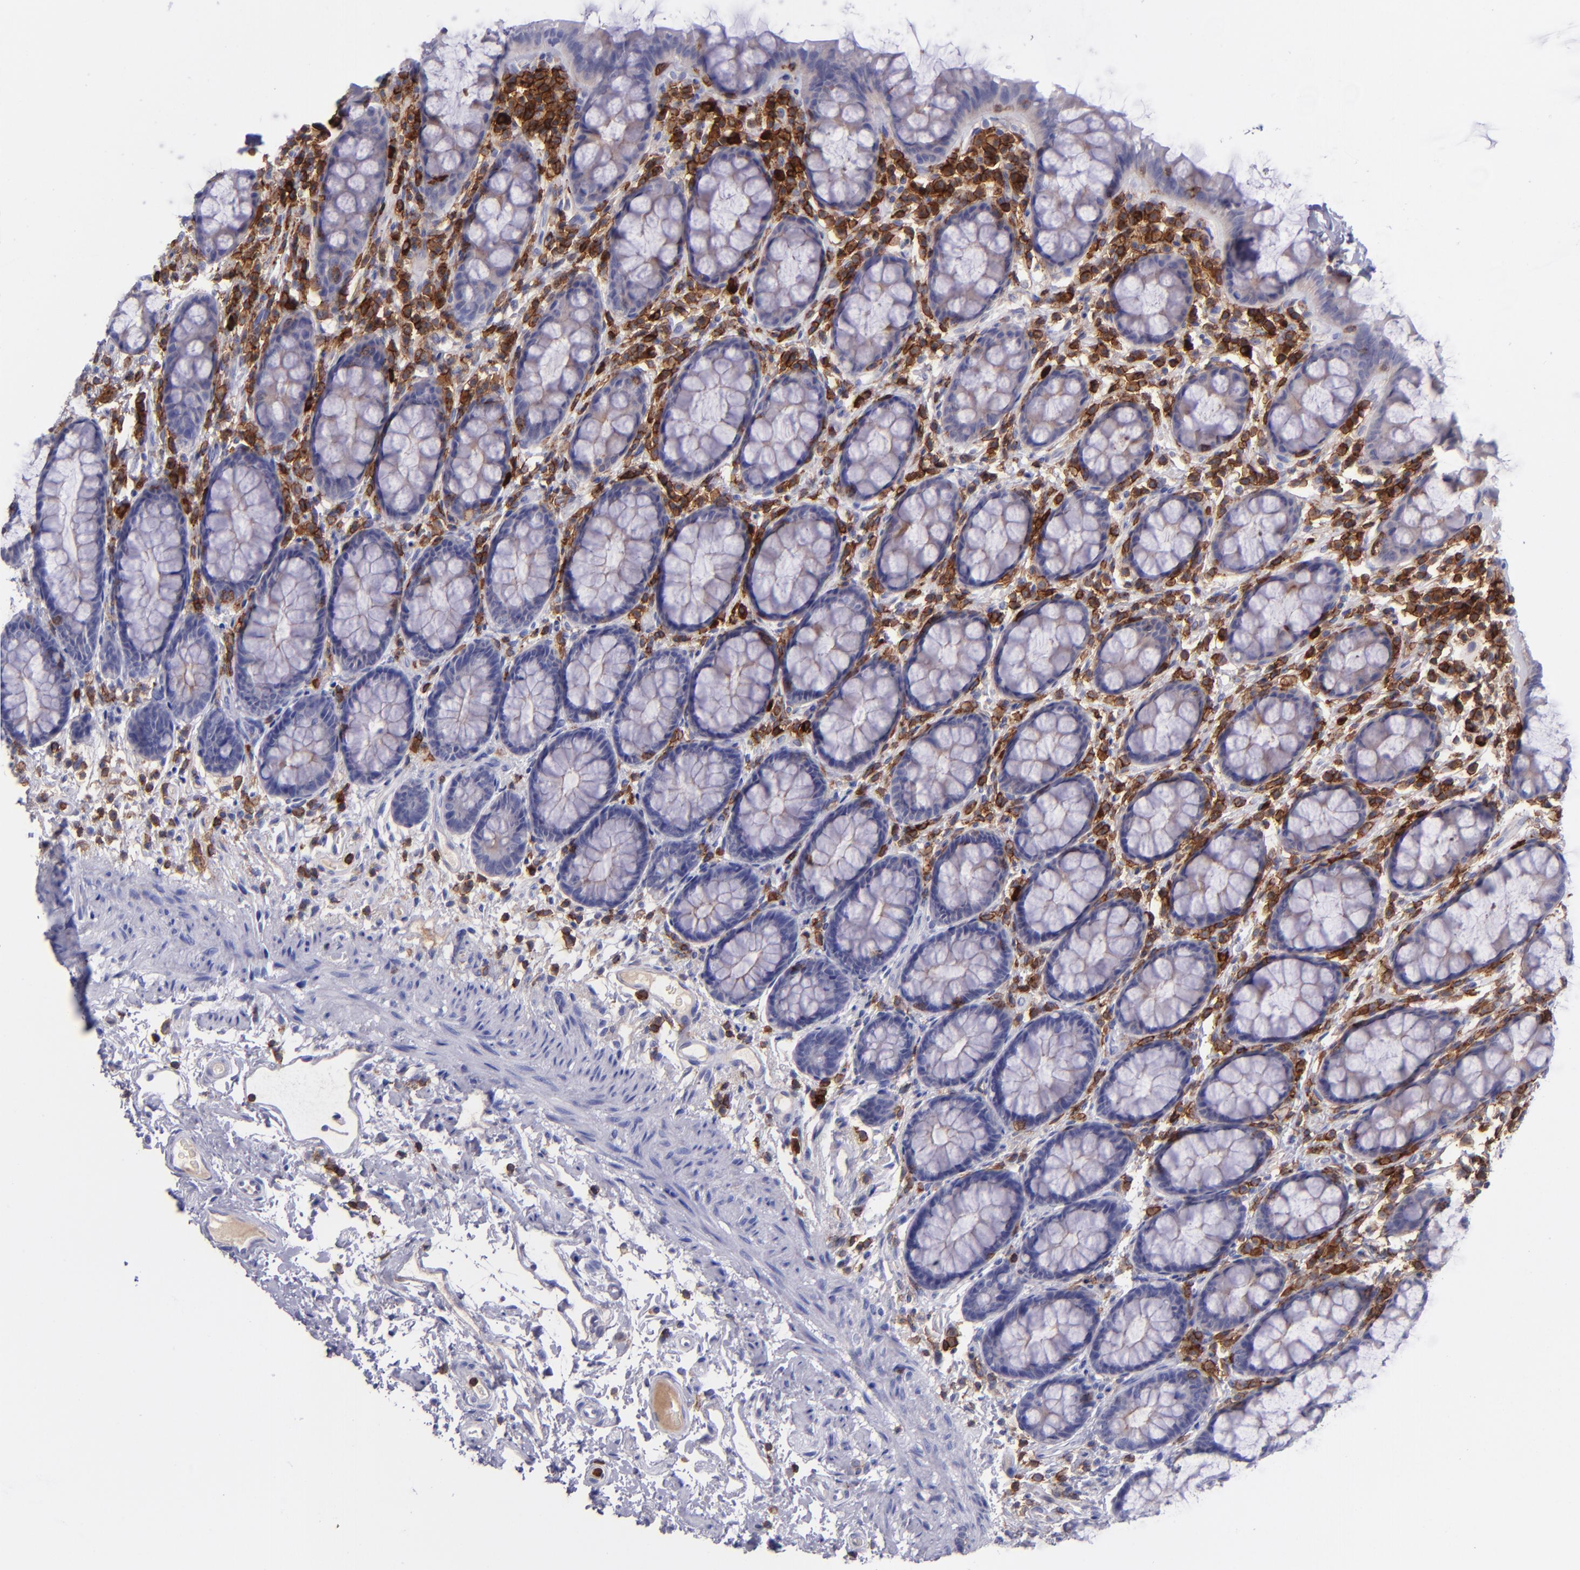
{"staining": {"intensity": "weak", "quantity": "<25%", "location": "cytoplasmic/membranous"}, "tissue": "rectum", "cell_type": "Glandular cells", "image_type": "normal", "snomed": [{"axis": "morphology", "description": "Normal tissue, NOS"}, {"axis": "topography", "description": "Rectum"}], "caption": "IHC photomicrograph of unremarkable human rectum stained for a protein (brown), which shows no expression in glandular cells.", "gene": "ICAM3", "patient": {"sex": "male", "age": 92}}